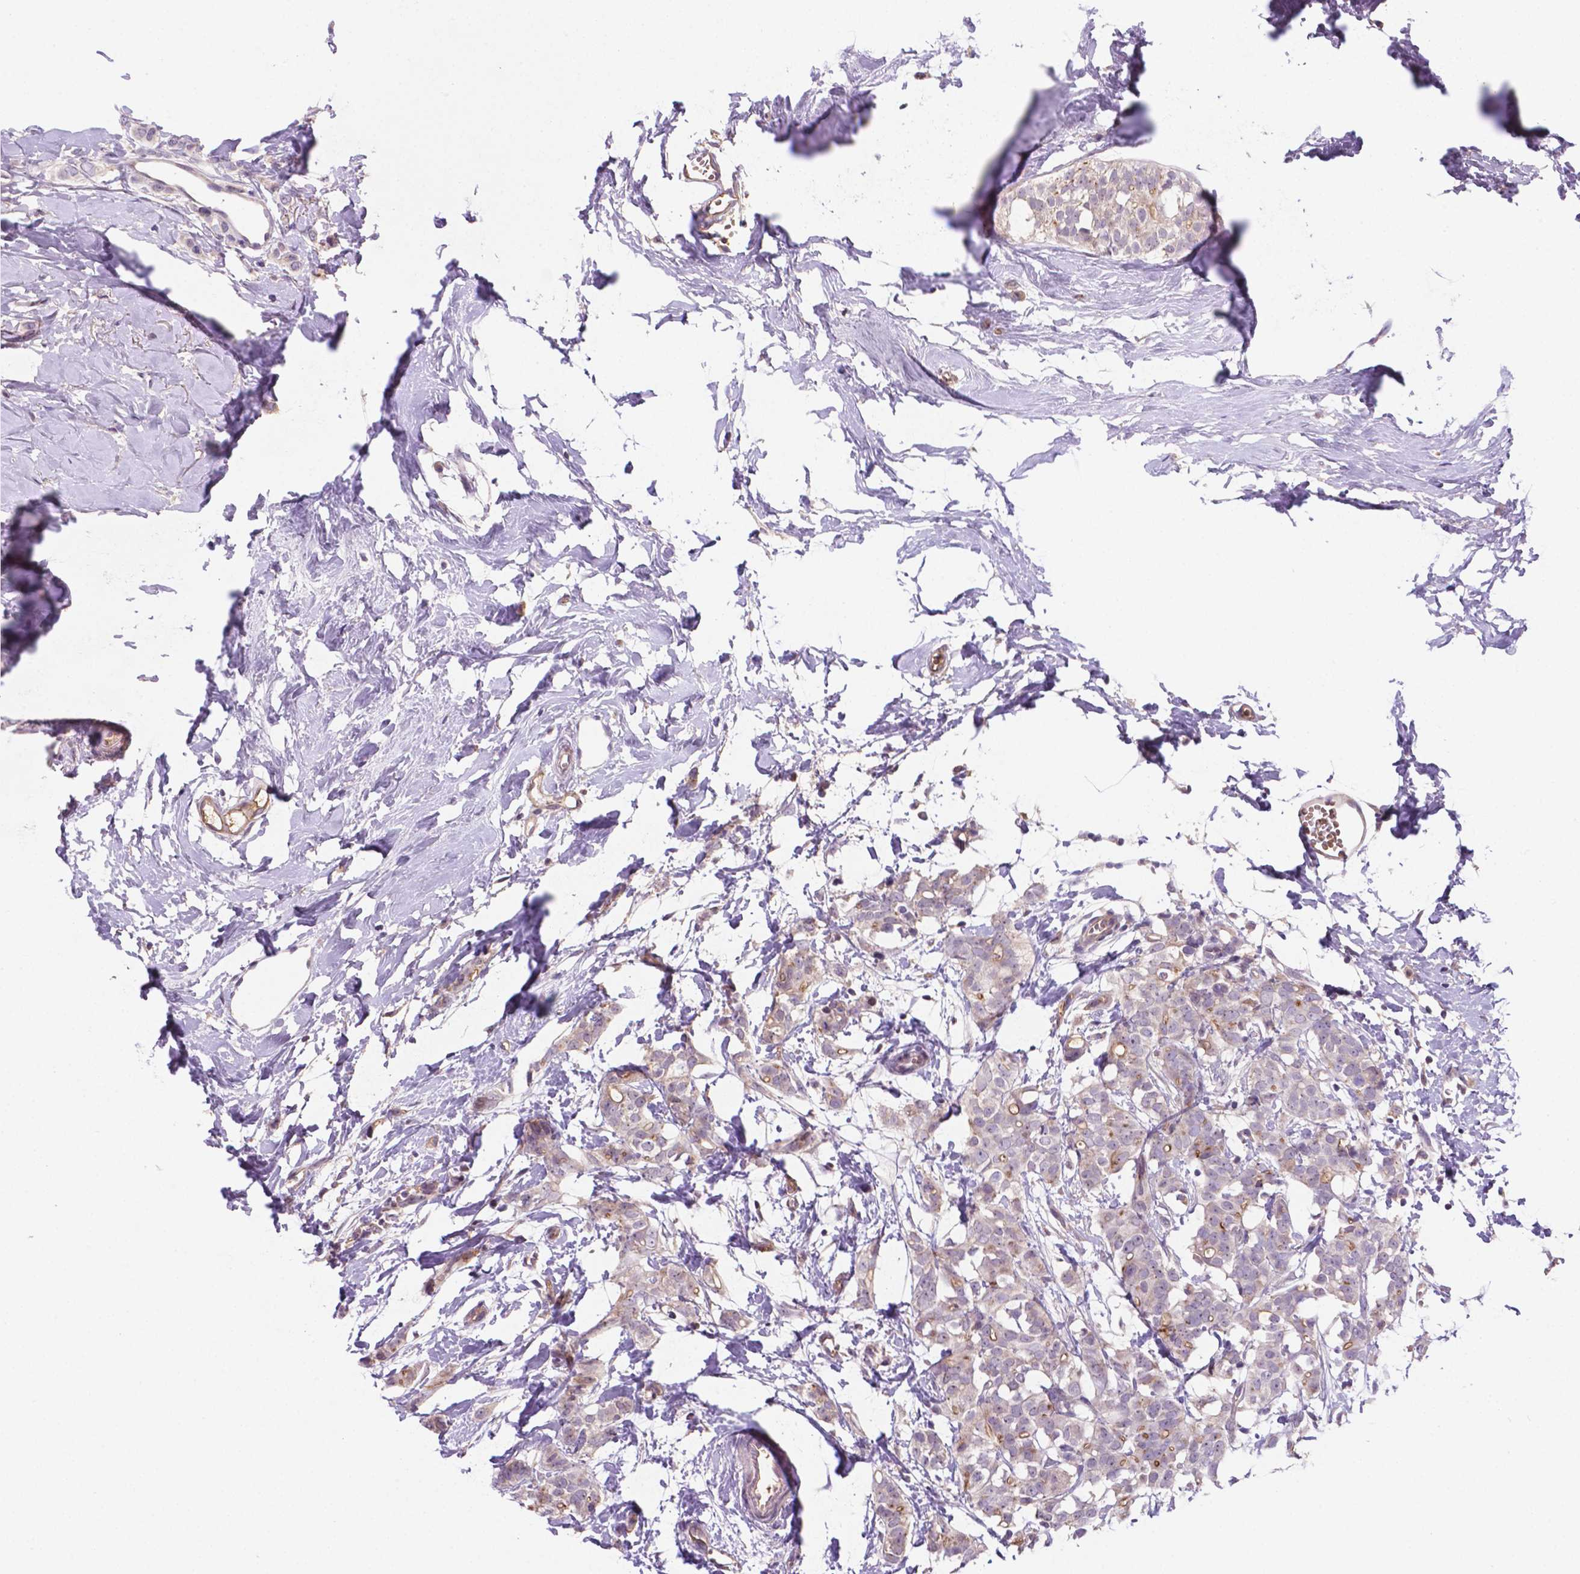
{"staining": {"intensity": "negative", "quantity": "none", "location": "none"}, "tissue": "breast cancer", "cell_type": "Tumor cells", "image_type": "cancer", "snomed": [{"axis": "morphology", "description": "Duct carcinoma"}, {"axis": "topography", "description": "Breast"}], "caption": "Breast cancer (invasive ductal carcinoma) was stained to show a protein in brown. There is no significant positivity in tumor cells.", "gene": "TM4SF20", "patient": {"sex": "female", "age": 40}}